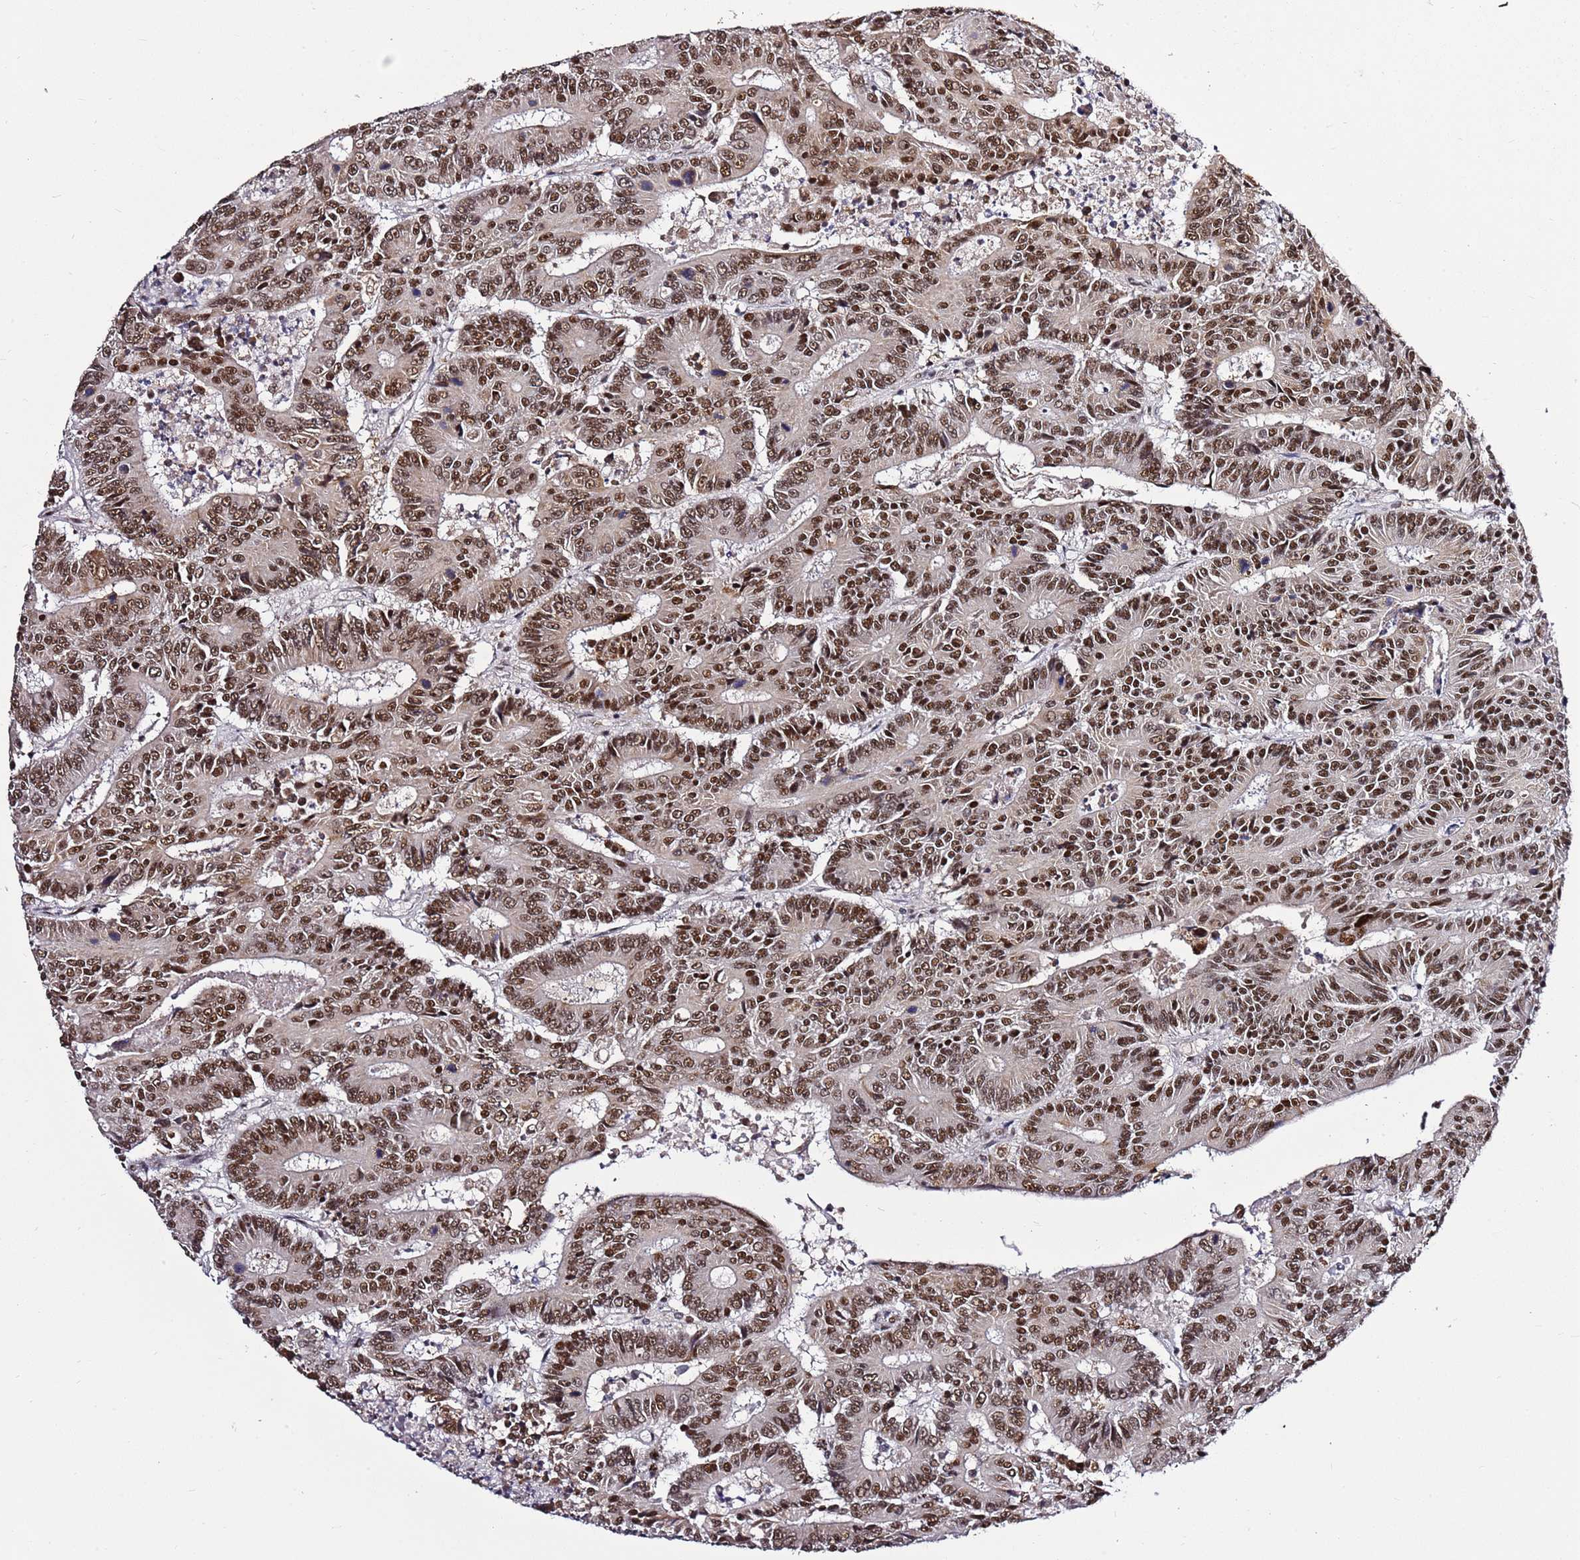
{"staining": {"intensity": "moderate", "quantity": ">75%", "location": "nuclear"}, "tissue": "colorectal cancer", "cell_type": "Tumor cells", "image_type": "cancer", "snomed": [{"axis": "morphology", "description": "Adenocarcinoma, NOS"}, {"axis": "topography", "description": "Colon"}], "caption": "High-magnification brightfield microscopy of colorectal cancer (adenocarcinoma) stained with DAB (brown) and counterstained with hematoxylin (blue). tumor cells exhibit moderate nuclear staining is identified in approximately>75% of cells.", "gene": "AKAP8L", "patient": {"sex": "male", "age": 83}}